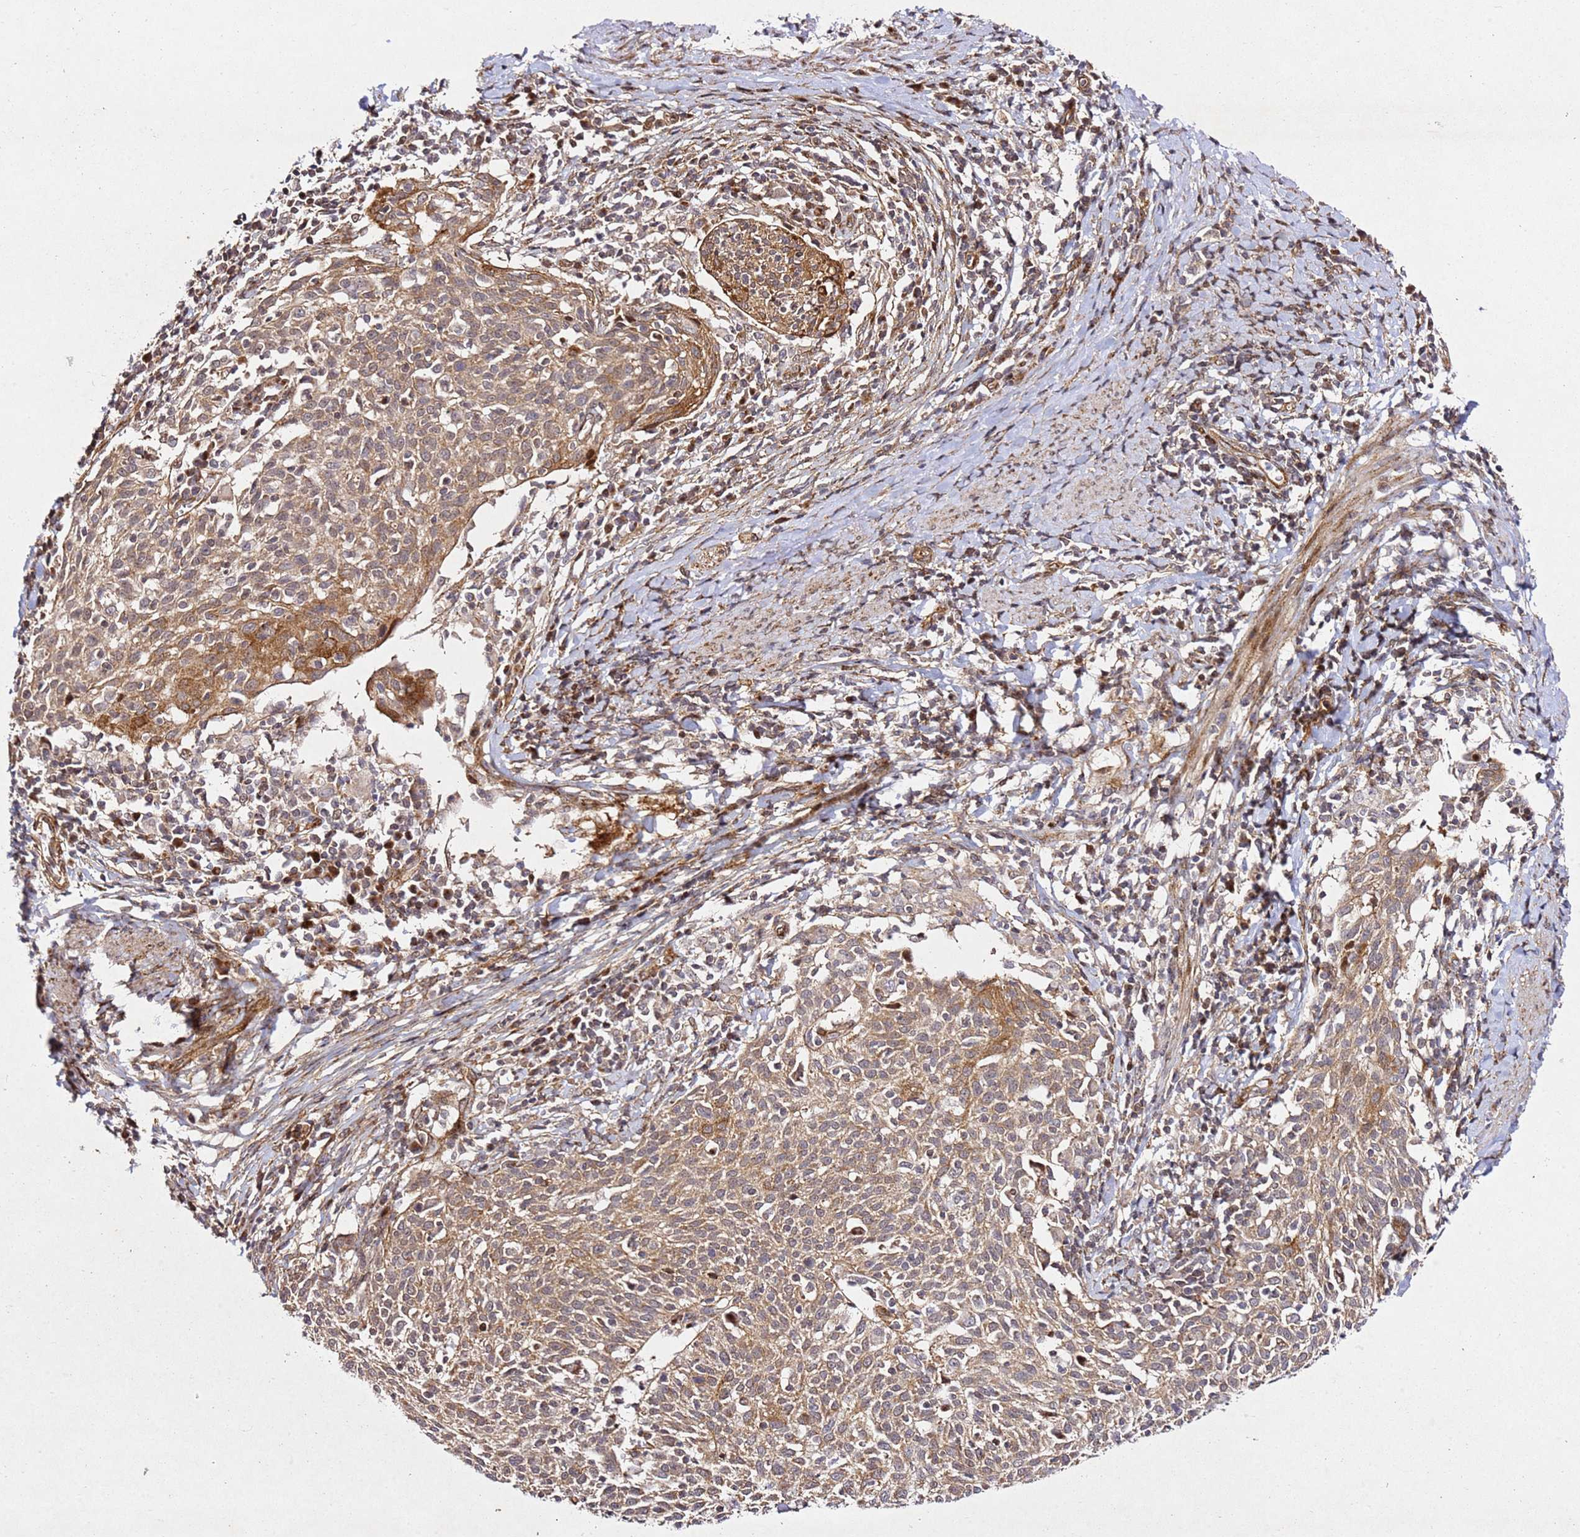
{"staining": {"intensity": "moderate", "quantity": ">75%", "location": "cytoplasmic/membranous"}, "tissue": "cervical cancer", "cell_type": "Tumor cells", "image_type": "cancer", "snomed": [{"axis": "morphology", "description": "Squamous cell carcinoma, NOS"}, {"axis": "topography", "description": "Cervix"}], "caption": "Brown immunohistochemical staining in human cervical cancer (squamous cell carcinoma) shows moderate cytoplasmic/membranous staining in approximately >75% of tumor cells. (Brightfield microscopy of DAB IHC at high magnification).", "gene": "ZNF296", "patient": {"sex": "female", "age": 52}}